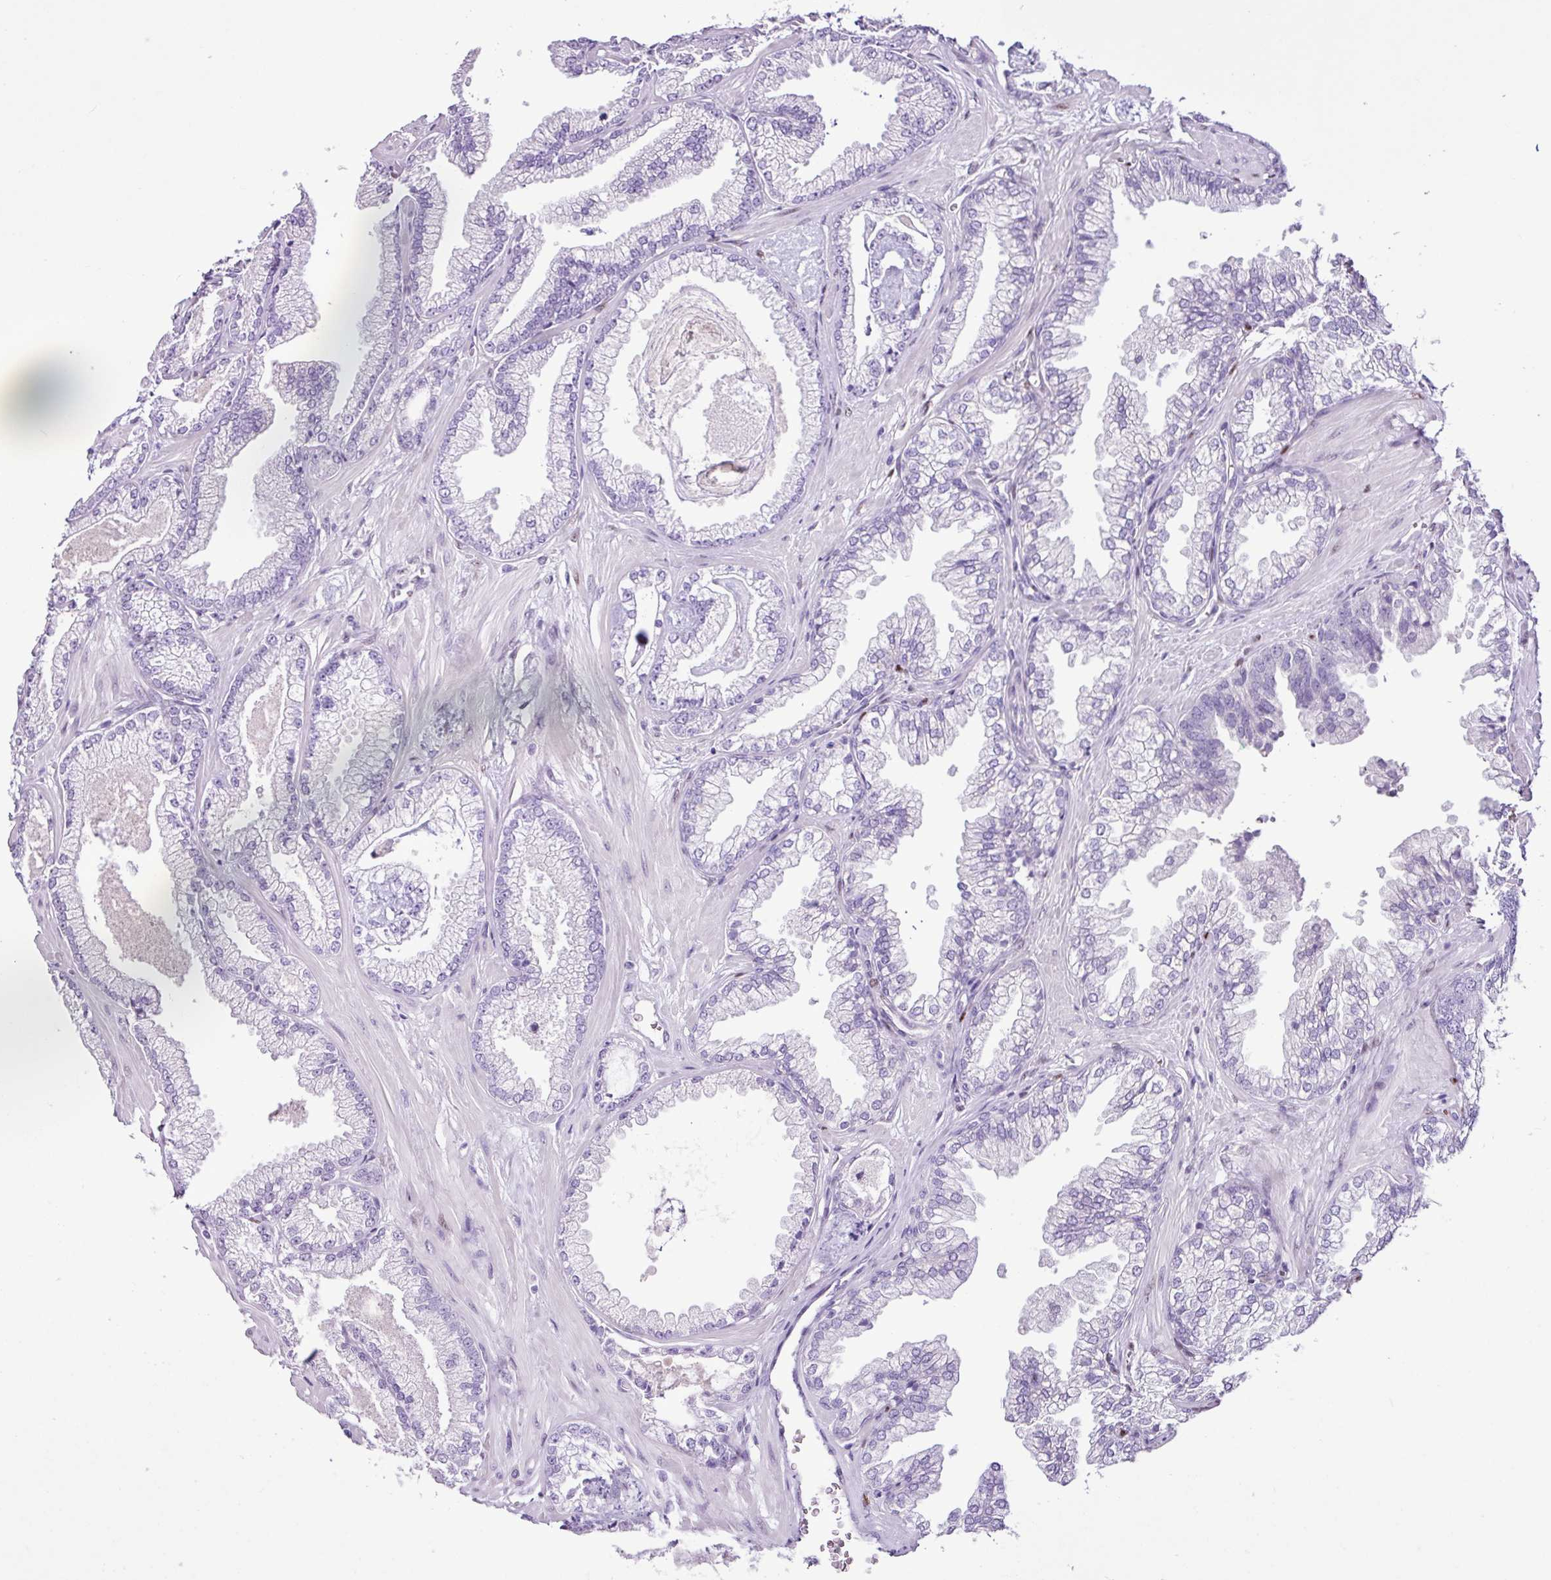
{"staining": {"intensity": "negative", "quantity": "none", "location": "none"}, "tissue": "prostate cancer", "cell_type": "Tumor cells", "image_type": "cancer", "snomed": [{"axis": "morphology", "description": "Adenocarcinoma, Low grade"}, {"axis": "topography", "description": "Prostate"}], "caption": "Prostate cancer (low-grade adenocarcinoma) was stained to show a protein in brown. There is no significant expression in tumor cells. (Stains: DAB IHC with hematoxylin counter stain, Microscopy: brightfield microscopy at high magnification).", "gene": "PGR", "patient": {"sex": "male", "age": 60}}